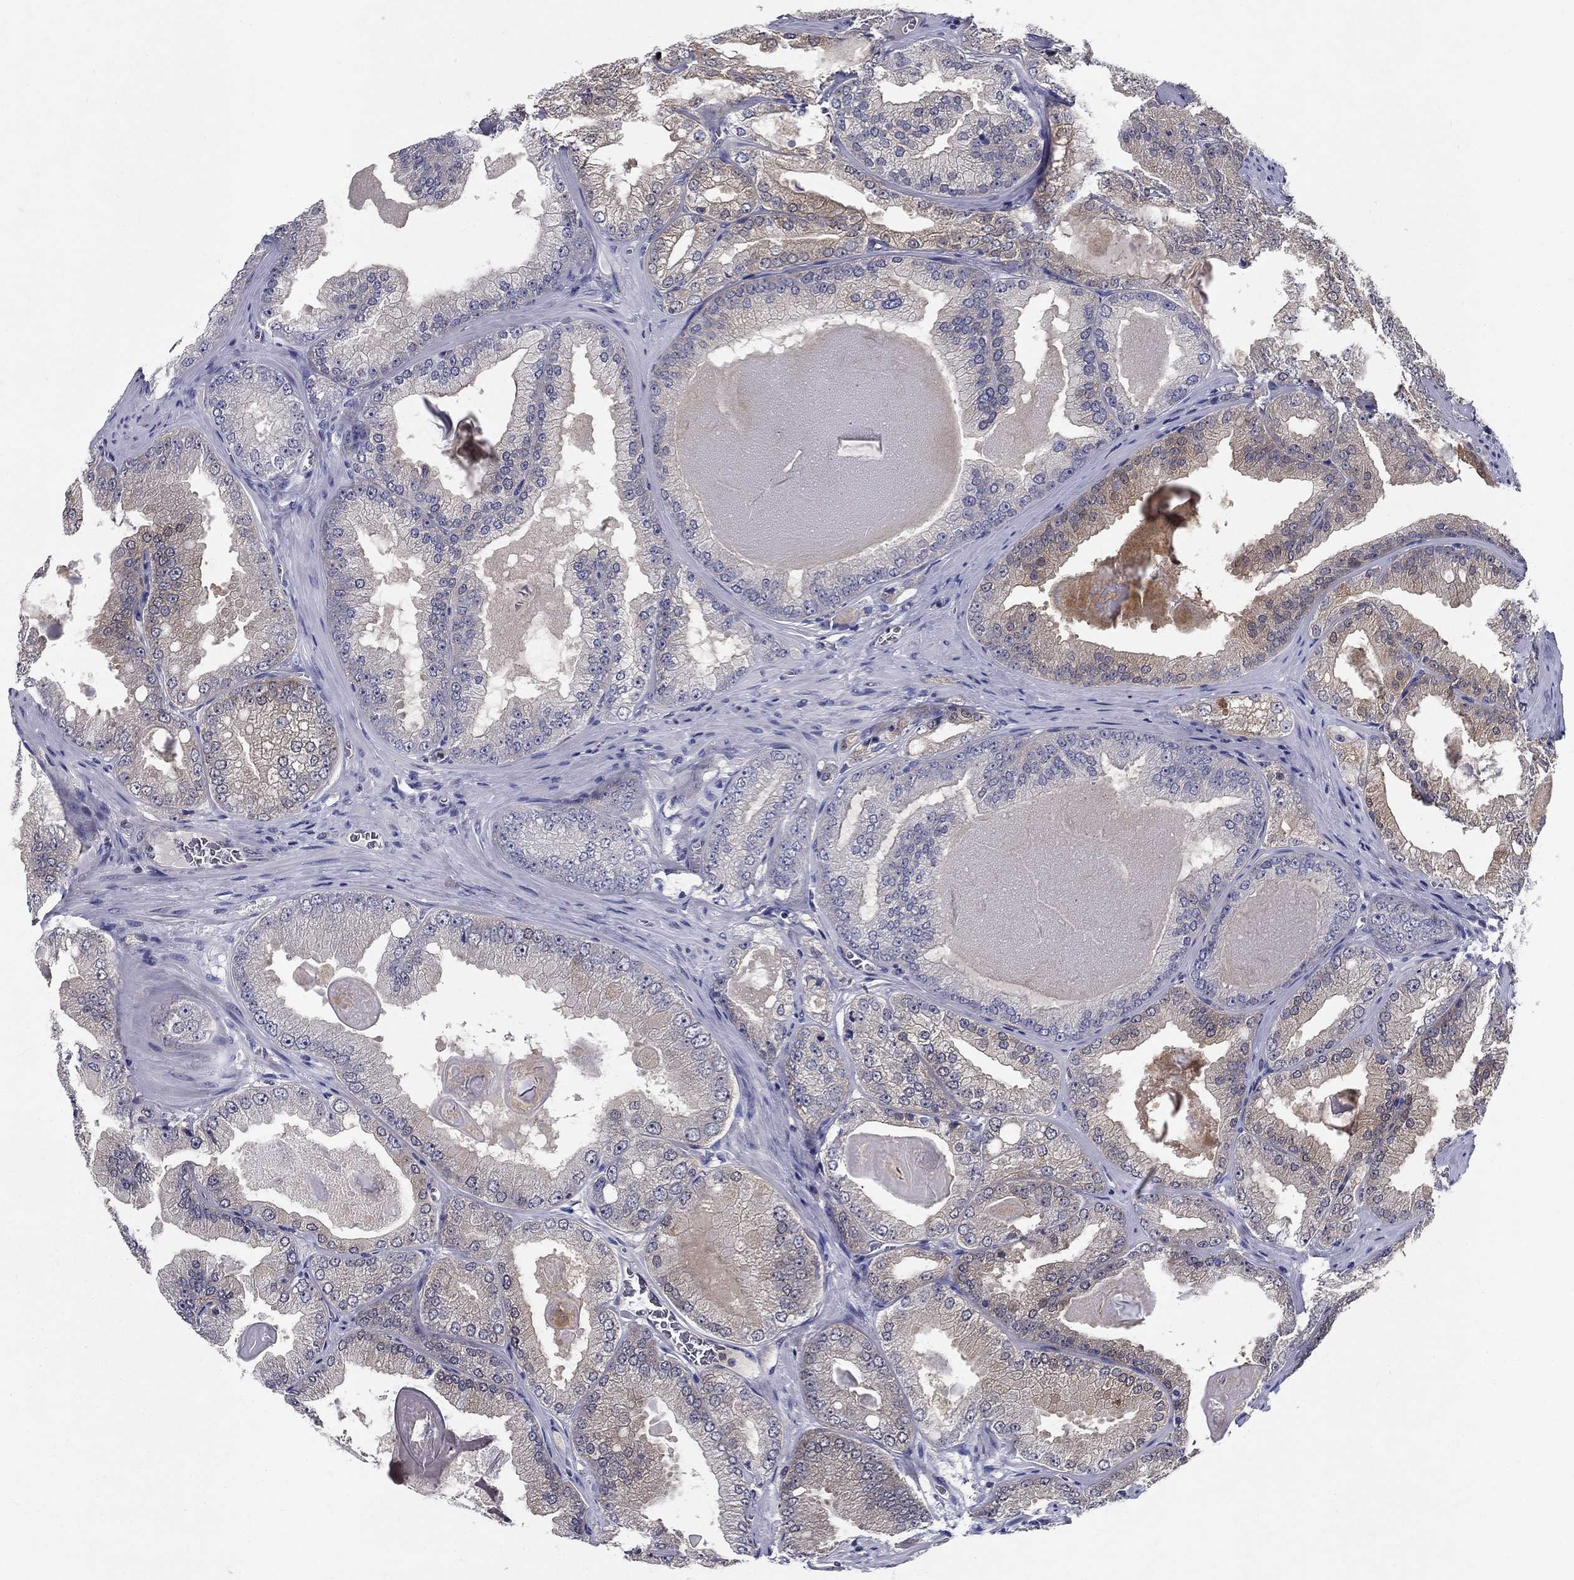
{"staining": {"intensity": "negative", "quantity": "none", "location": "none"}, "tissue": "prostate cancer", "cell_type": "Tumor cells", "image_type": "cancer", "snomed": [{"axis": "morphology", "description": "Adenocarcinoma, Low grade"}, {"axis": "topography", "description": "Prostate"}], "caption": "Immunohistochemical staining of prostate cancer shows no significant positivity in tumor cells. The staining was performed using DAB (3,3'-diaminobenzidine) to visualize the protein expression in brown, while the nuclei were stained in blue with hematoxylin (Magnification: 20x).", "gene": "GLTP", "patient": {"sex": "male", "age": 72}}